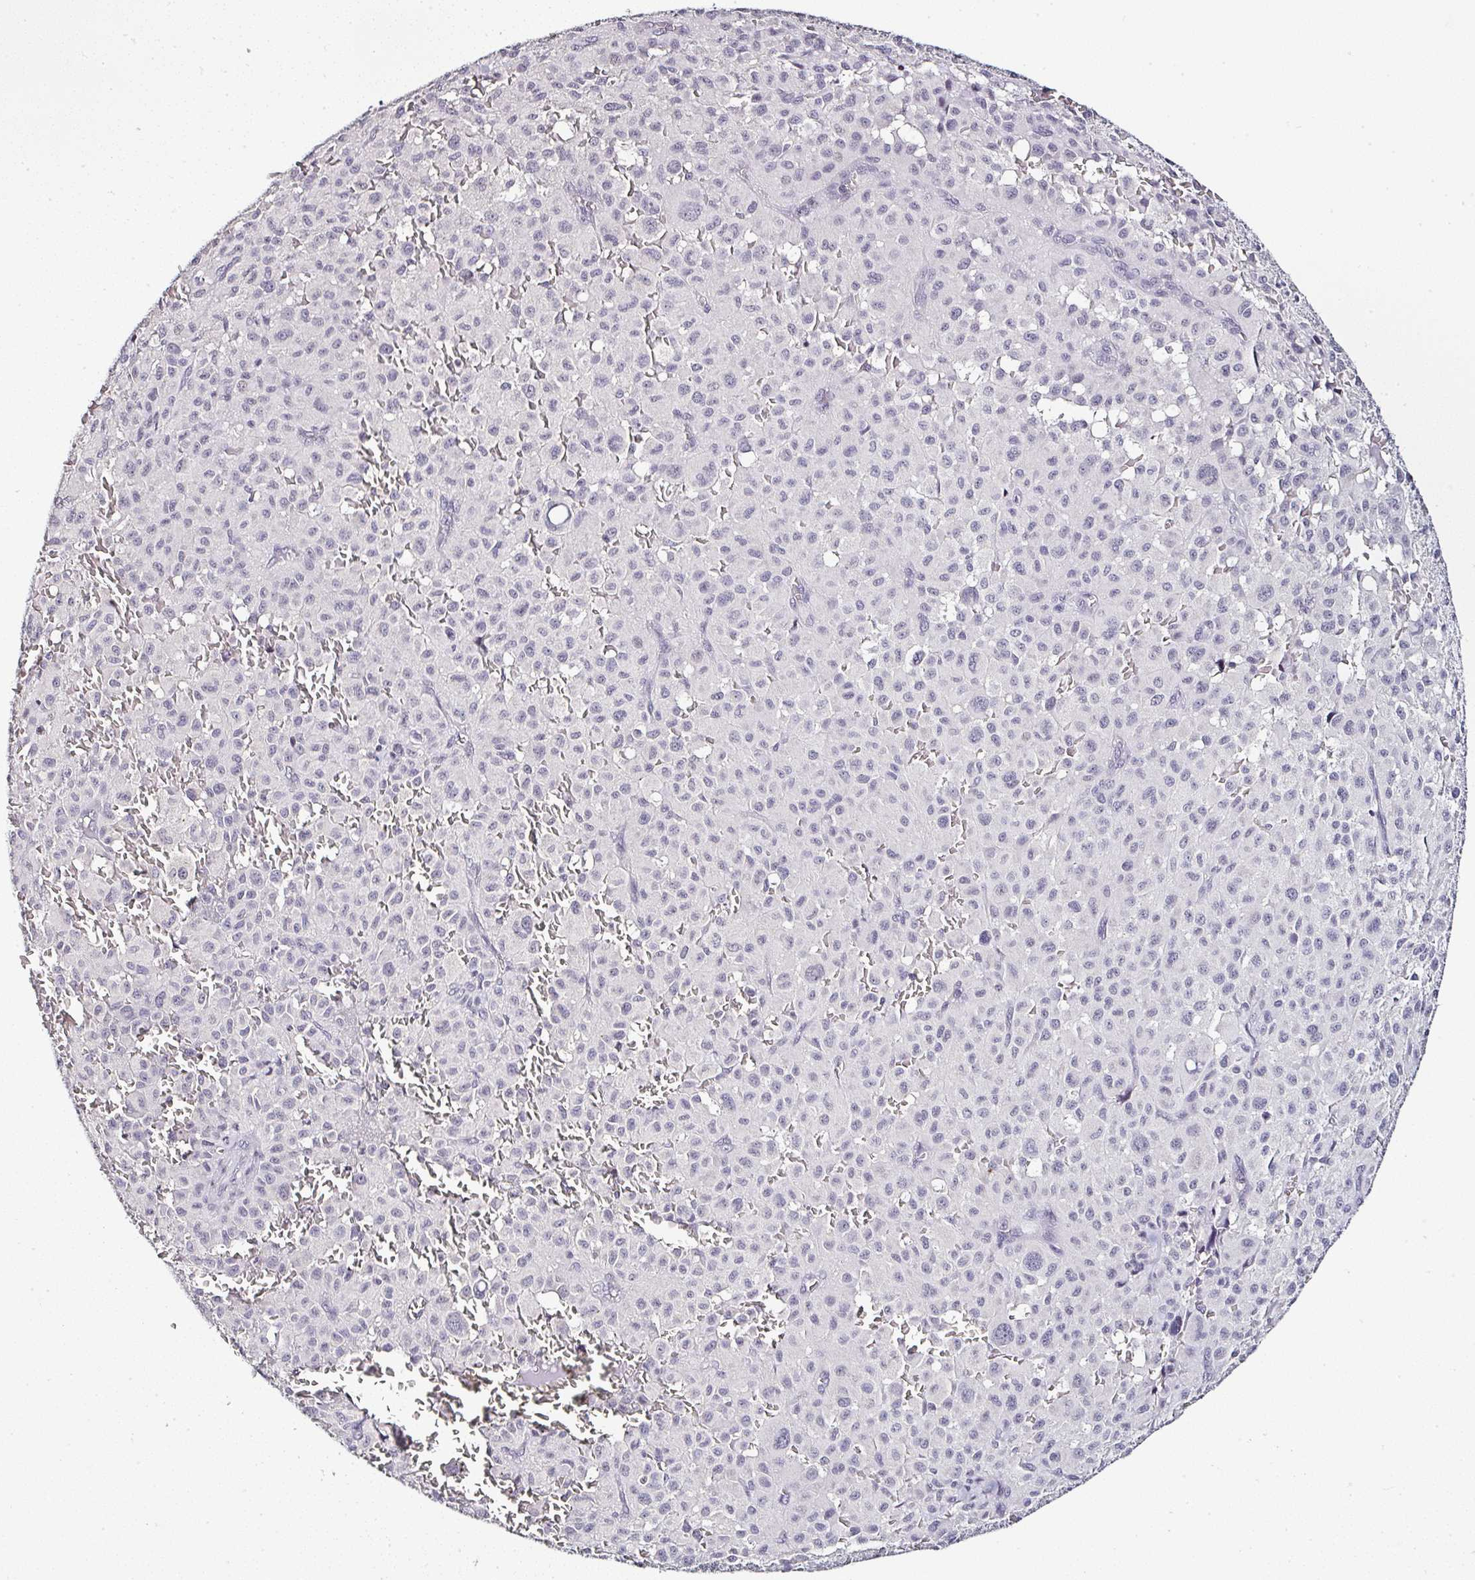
{"staining": {"intensity": "negative", "quantity": "none", "location": "none"}, "tissue": "melanoma", "cell_type": "Tumor cells", "image_type": "cancer", "snomed": [{"axis": "morphology", "description": "Malignant melanoma, NOS"}, {"axis": "topography", "description": "Skin"}], "caption": "Immunohistochemistry (IHC) histopathology image of malignant melanoma stained for a protein (brown), which demonstrates no expression in tumor cells.", "gene": "SERPINB3", "patient": {"sex": "female", "age": 74}}